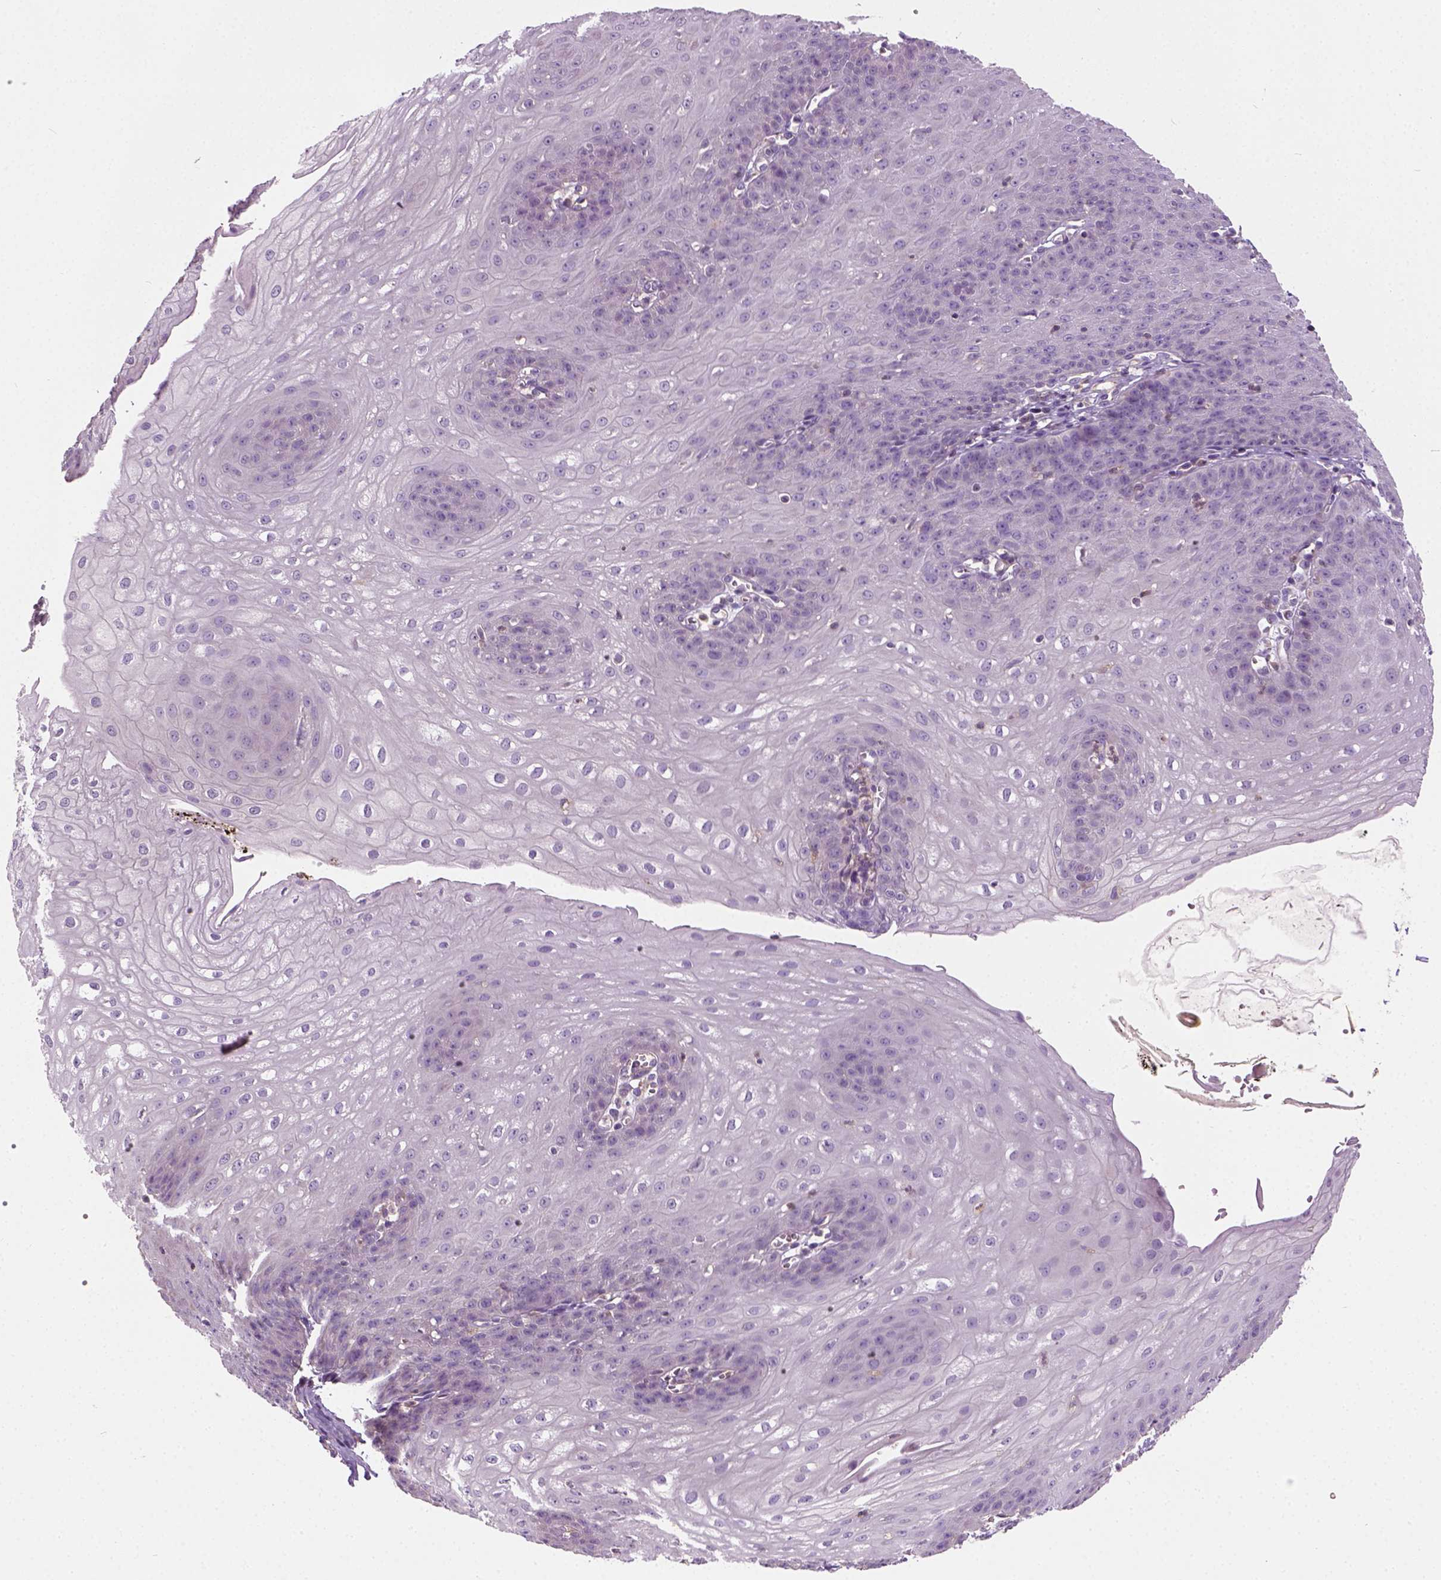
{"staining": {"intensity": "weak", "quantity": "<25%", "location": "cytoplasmic/membranous"}, "tissue": "esophagus", "cell_type": "Squamous epithelial cells", "image_type": "normal", "snomed": [{"axis": "morphology", "description": "Normal tissue, NOS"}, {"axis": "topography", "description": "Esophagus"}], "caption": "A histopathology image of esophagus stained for a protein displays no brown staining in squamous epithelial cells. (DAB IHC with hematoxylin counter stain).", "gene": "CRACR2A", "patient": {"sex": "male", "age": 71}}